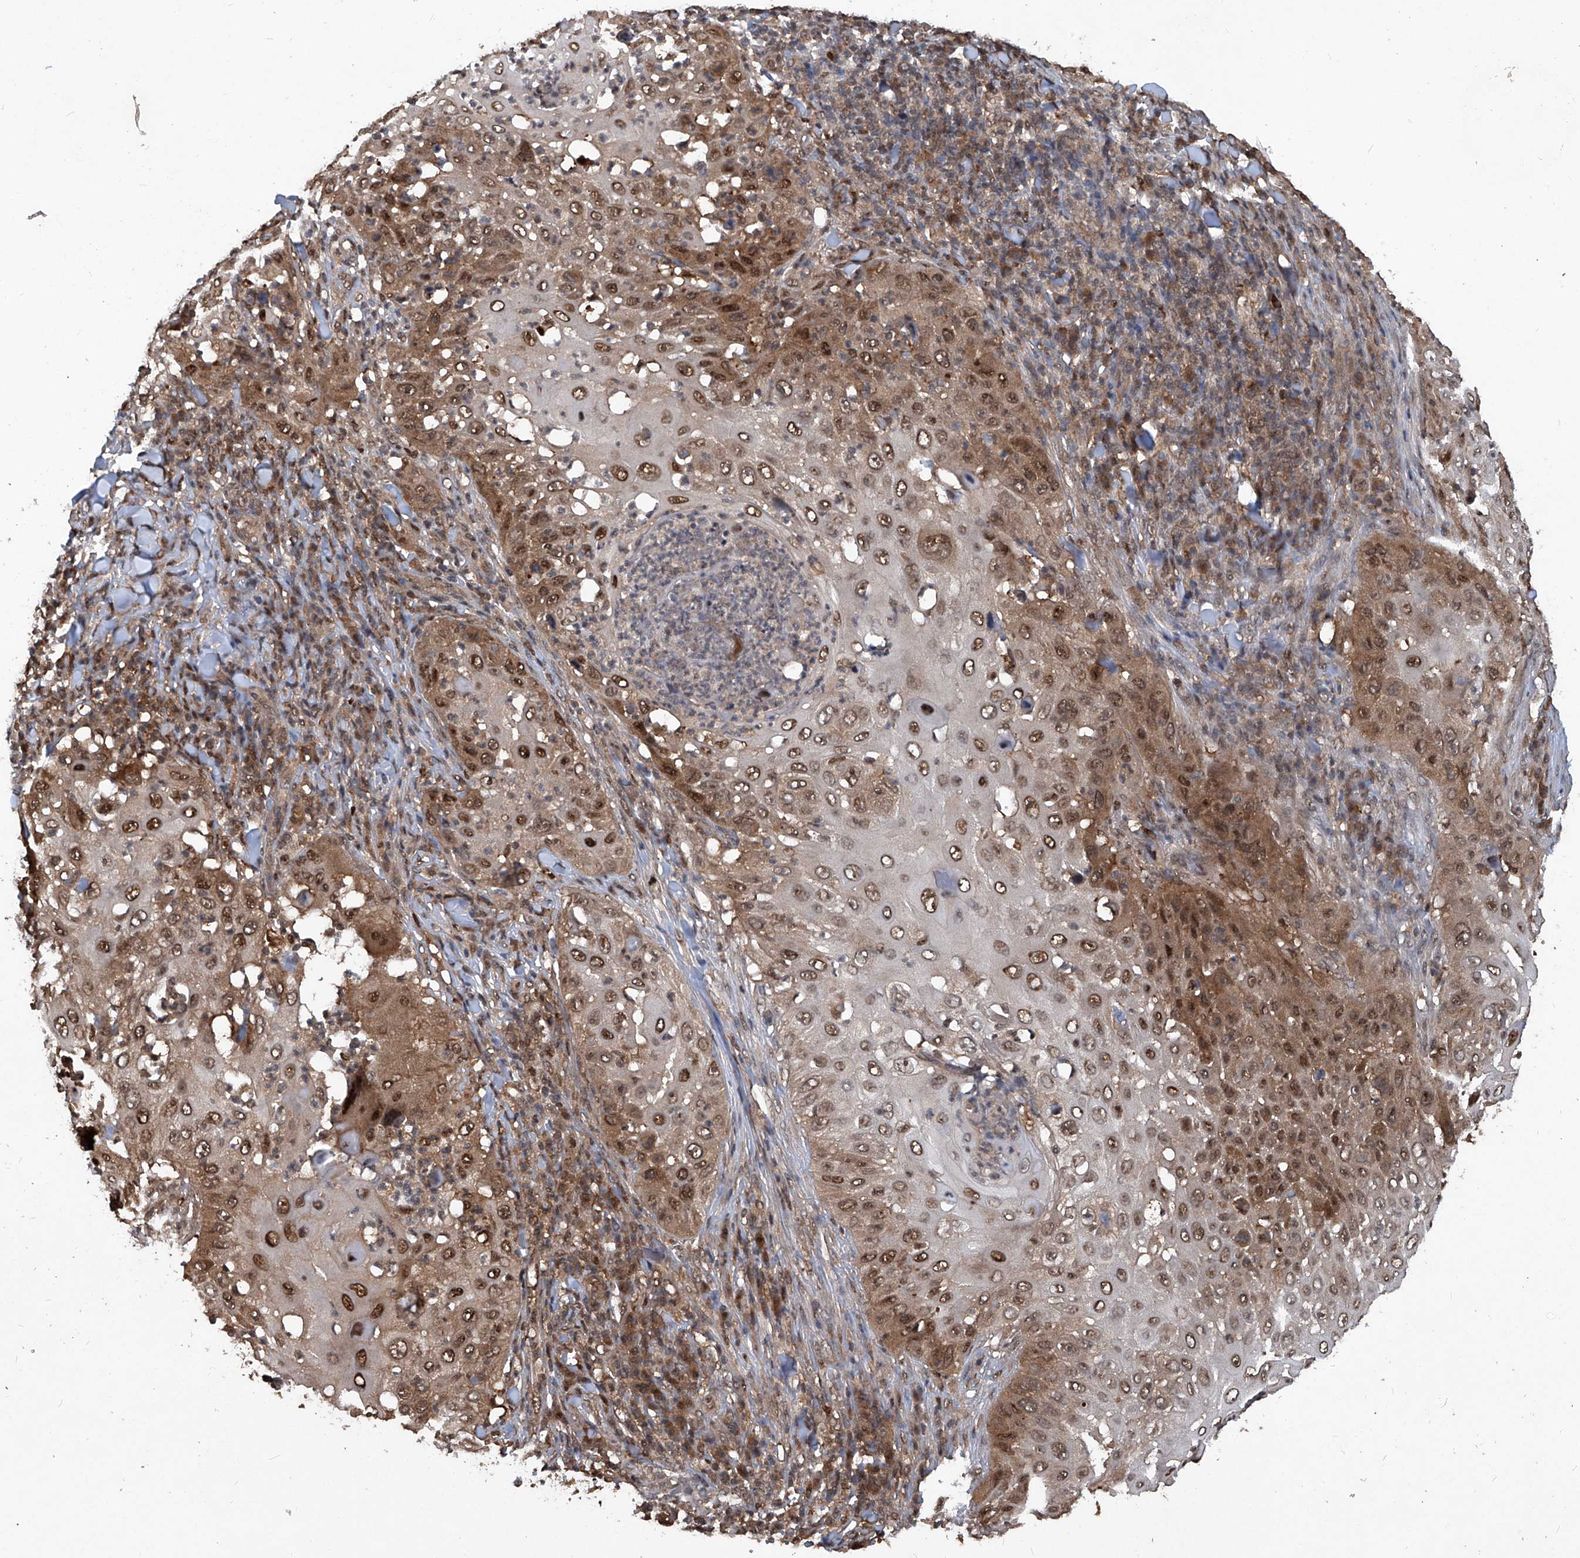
{"staining": {"intensity": "strong", "quantity": ">75%", "location": "cytoplasmic/membranous,nuclear"}, "tissue": "skin cancer", "cell_type": "Tumor cells", "image_type": "cancer", "snomed": [{"axis": "morphology", "description": "Squamous cell carcinoma, NOS"}, {"axis": "topography", "description": "Skin"}], "caption": "Squamous cell carcinoma (skin) was stained to show a protein in brown. There is high levels of strong cytoplasmic/membranous and nuclear staining in approximately >75% of tumor cells.", "gene": "PSMB1", "patient": {"sex": "female", "age": 44}}